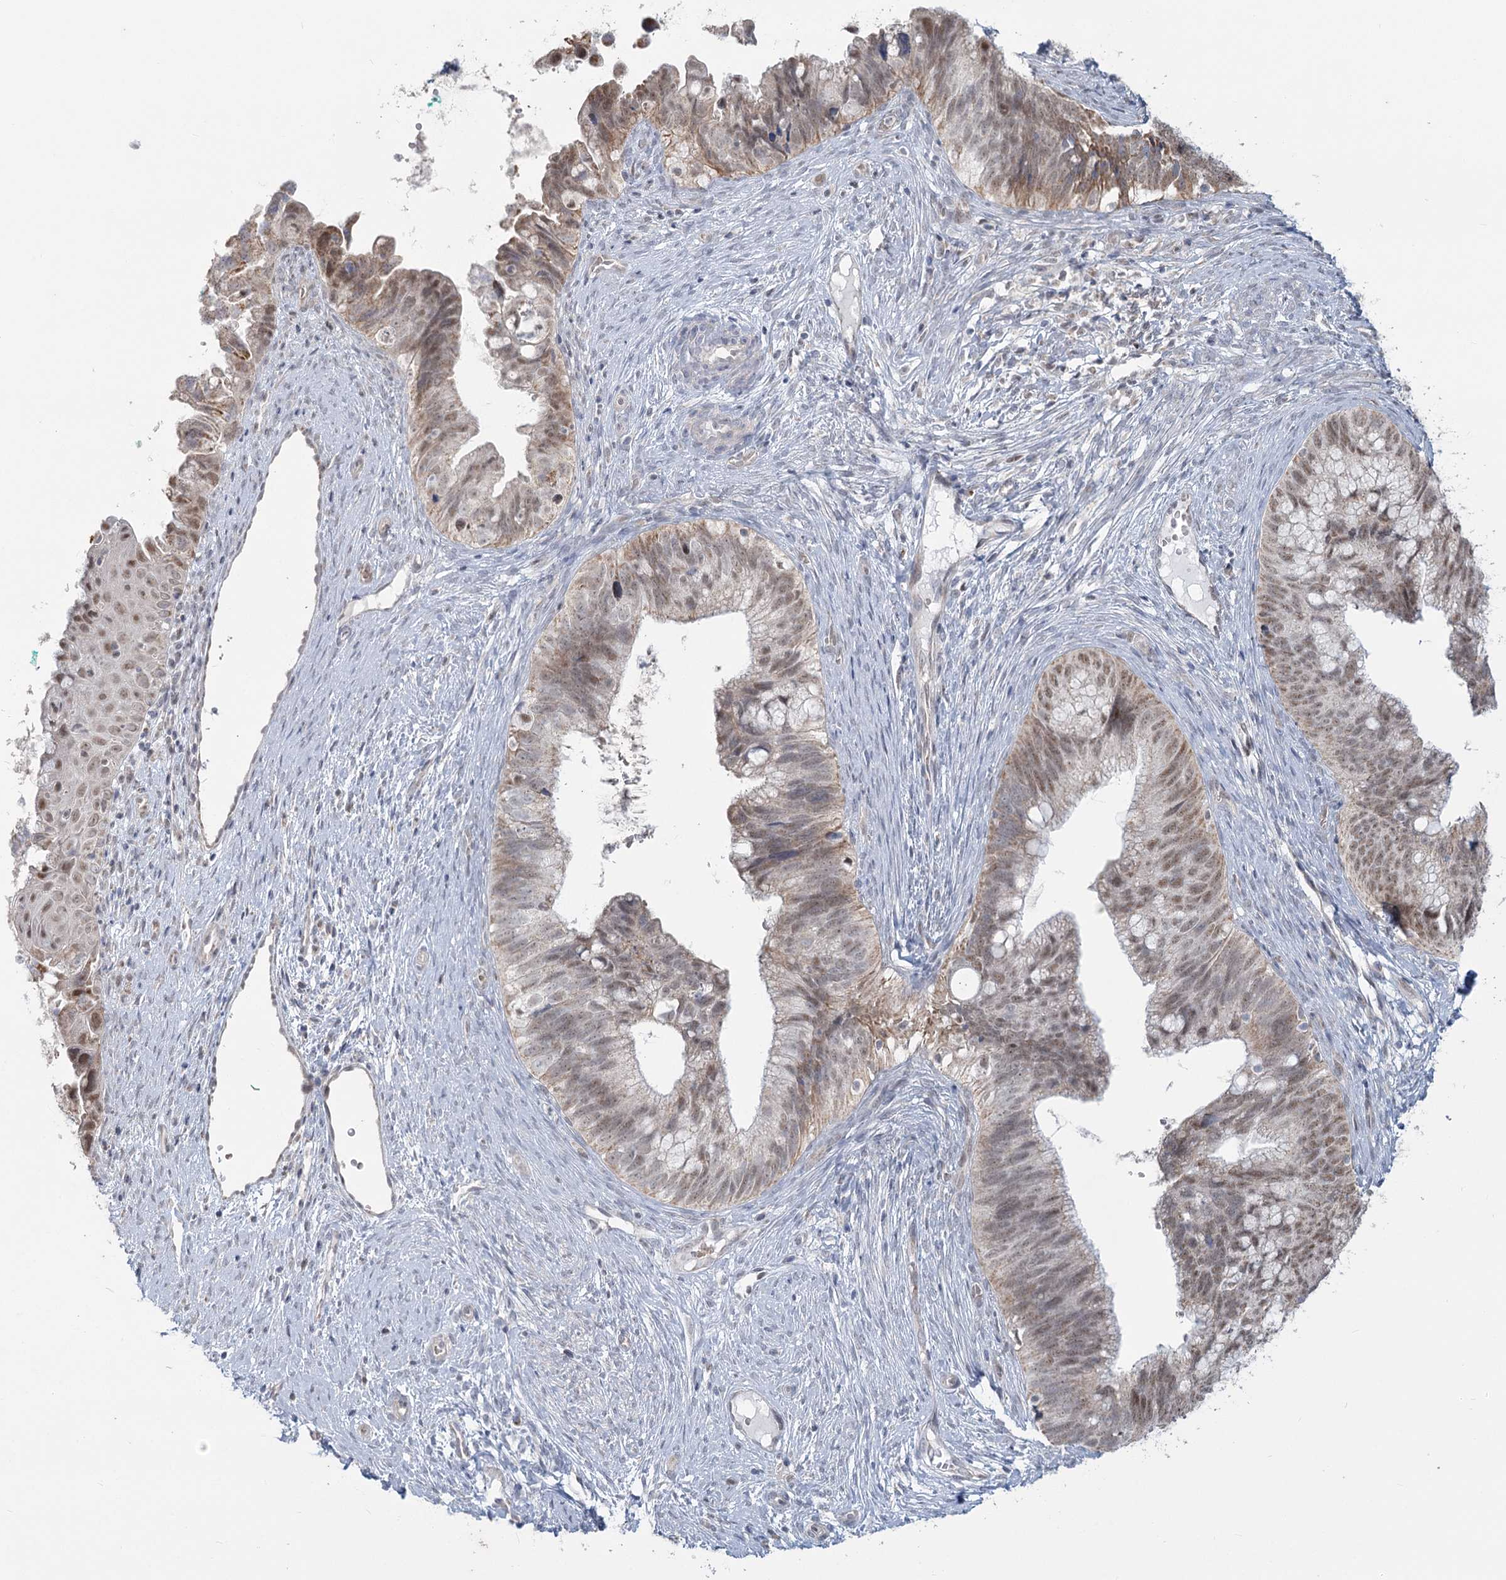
{"staining": {"intensity": "moderate", "quantity": ">75%", "location": "nuclear"}, "tissue": "cervical cancer", "cell_type": "Tumor cells", "image_type": "cancer", "snomed": [{"axis": "morphology", "description": "Adenocarcinoma, NOS"}, {"axis": "topography", "description": "Cervix"}], "caption": "Protein analysis of cervical adenocarcinoma tissue reveals moderate nuclear staining in about >75% of tumor cells.", "gene": "MTG1", "patient": {"sex": "female", "age": 42}}